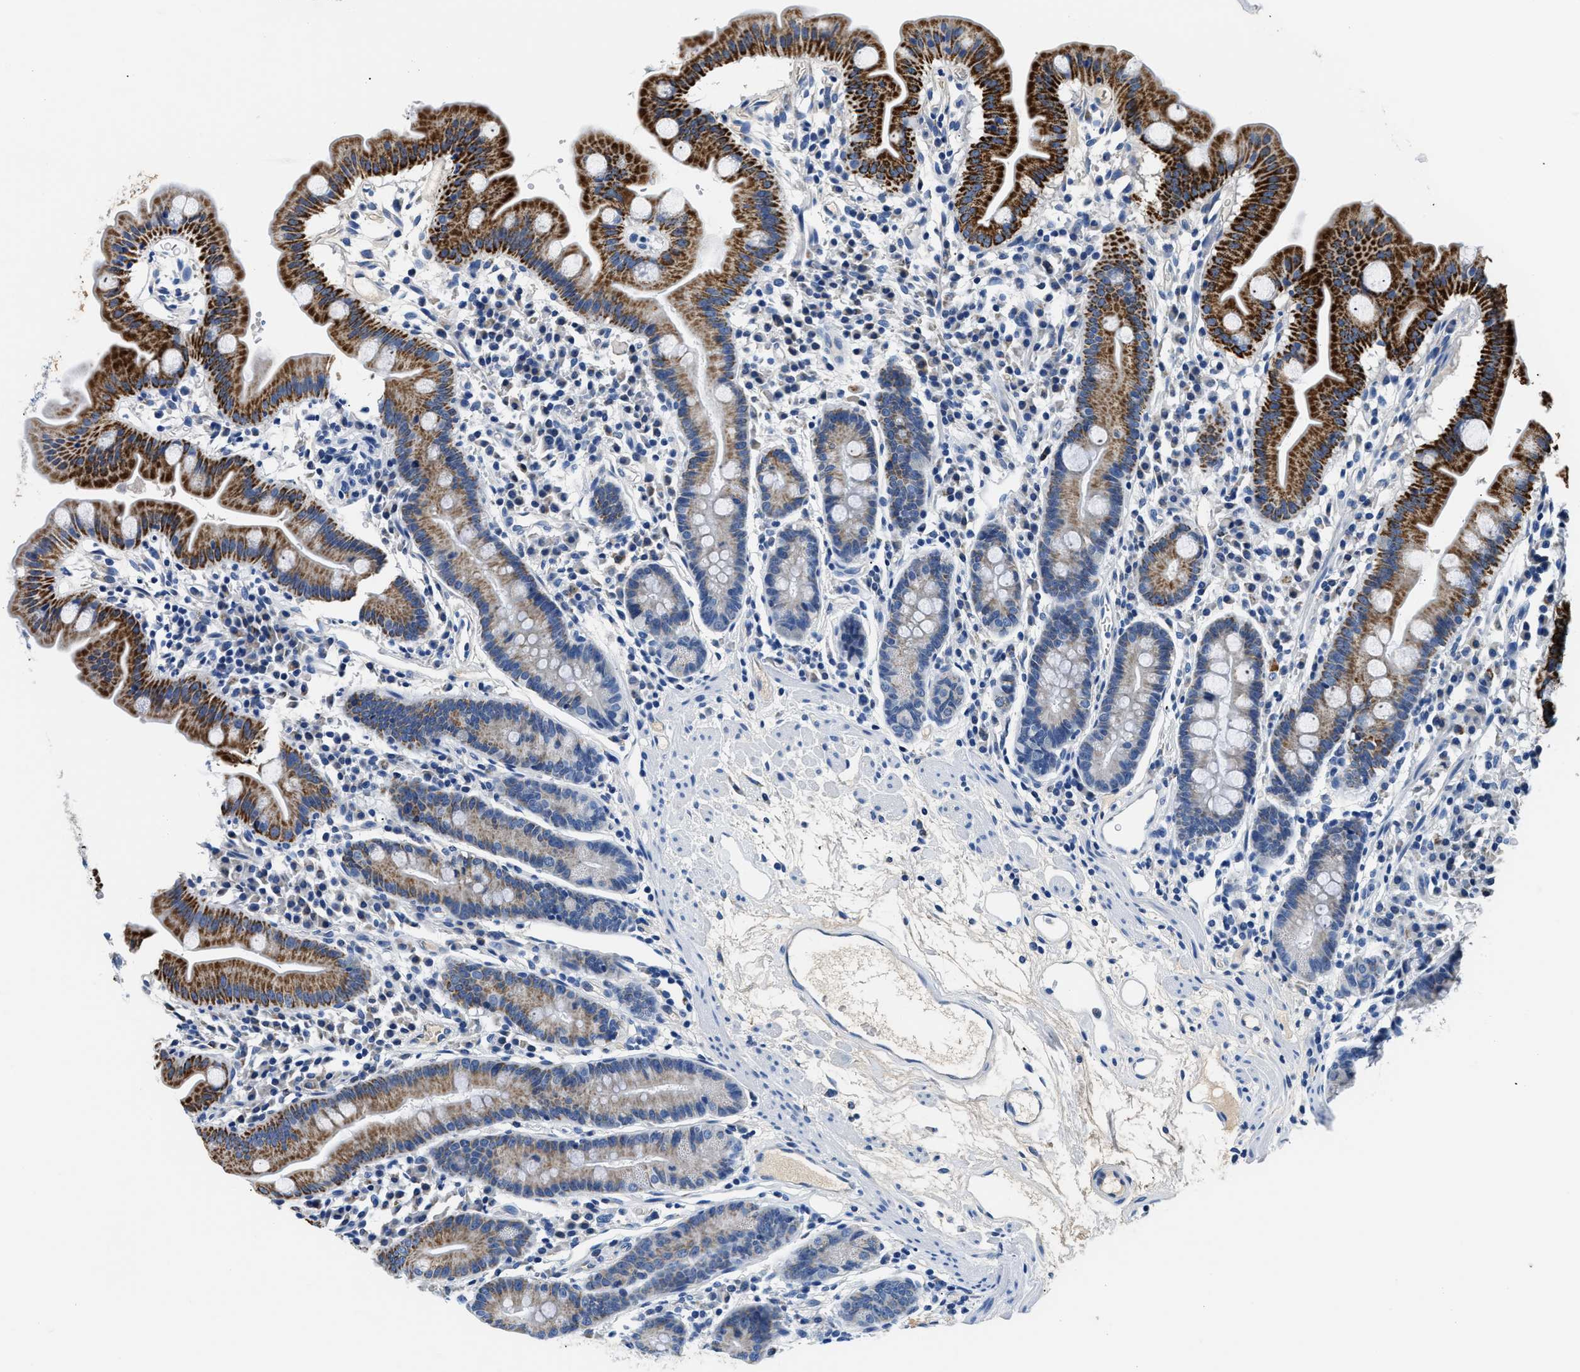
{"staining": {"intensity": "strong", "quantity": "25%-75%", "location": "cytoplasmic/membranous"}, "tissue": "duodenum", "cell_type": "Glandular cells", "image_type": "normal", "snomed": [{"axis": "morphology", "description": "Normal tissue, NOS"}, {"axis": "topography", "description": "Duodenum"}], "caption": "The photomicrograph exhibits staining of normal duodenum, revealing strong cytoplasmic/membranous protein expression (brown color) within glandular cells.", "gene": "PCK2", "patient": {"sex": "male", "age": 50}}